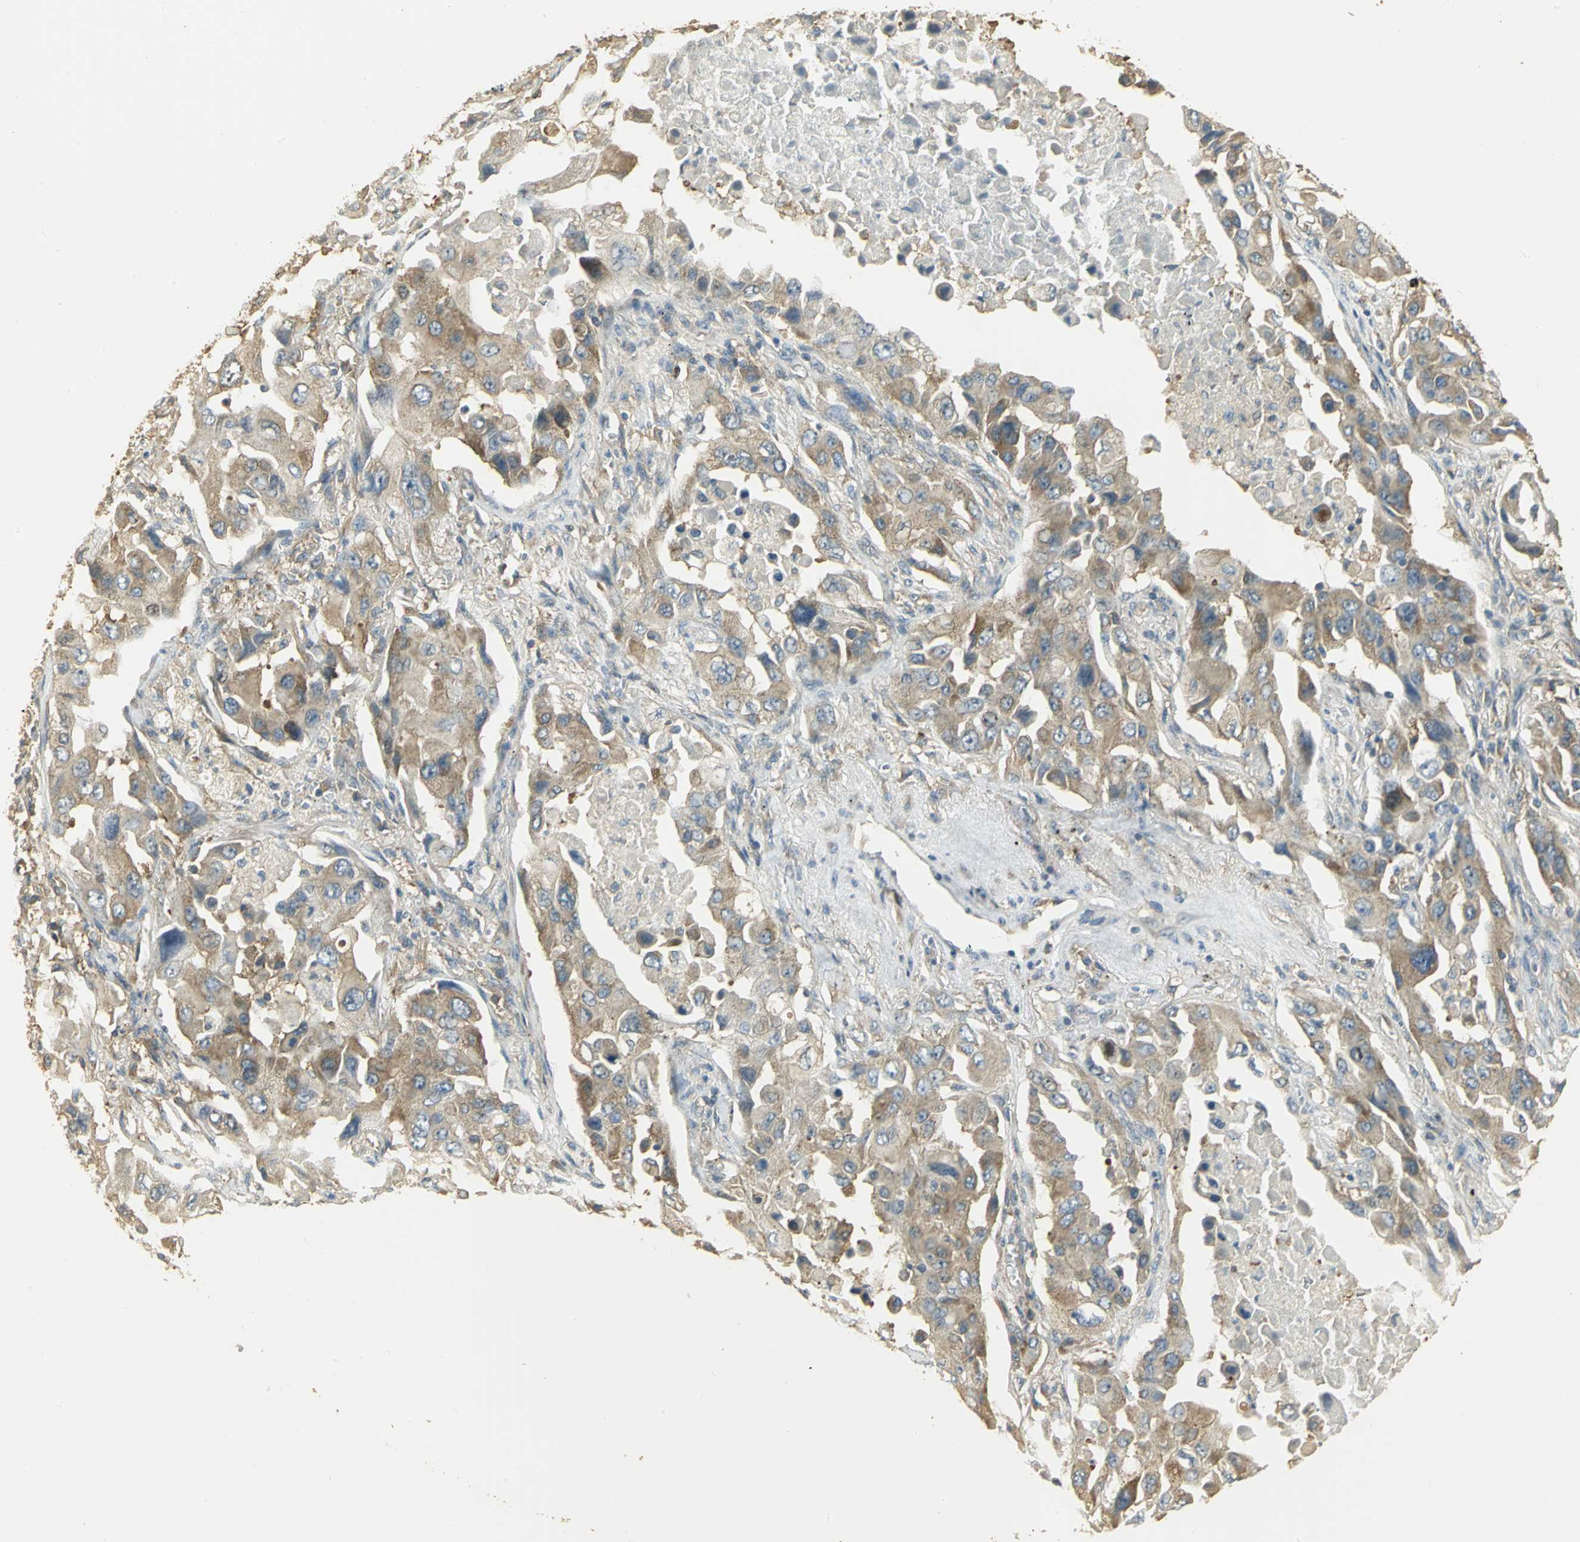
{"staining": {"intensity": "moderate", "quantity": ">75%", "location": "cytoplasmic/membranous"}, "tissue": "lung cancer", "cell_type": "Tumor cells", "image_type": "cancer", "snomed": [{"axis": "morphology", "description": "Adenocarcinoma, NOS"}, {"axis": "topography", "description": "Lung"}], "caption": "DAB immunohistochemical staining of adenocarcinoma (lung) shows moderate cytoplasmic/membranous protein expression in approximately >75% of tumor cells. (IHC, brightfield microscopy, high magnification).", "gene": "RARS1", "patient": {"sex": "female", "age": 65}}